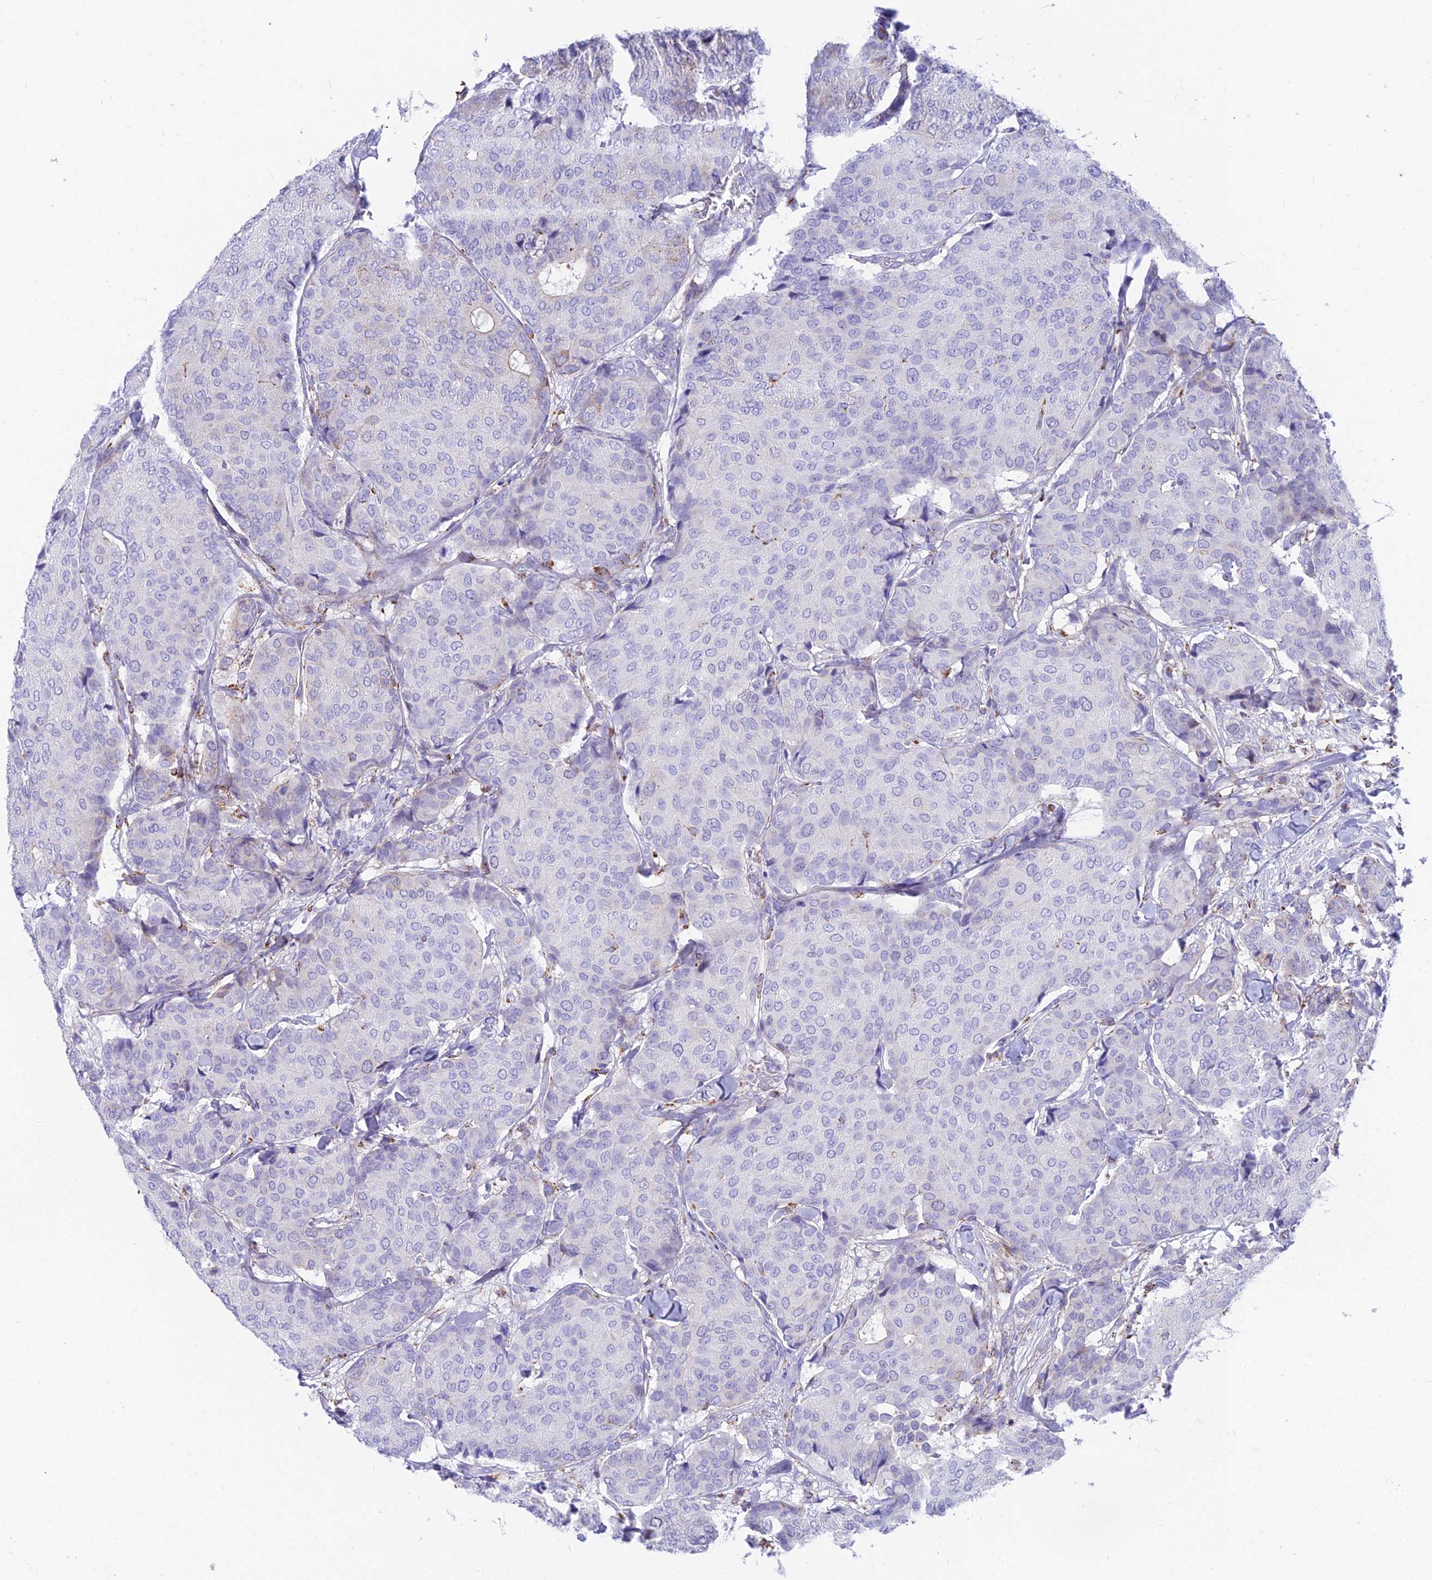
{"staining": {"intensity": "weak", "quantity": "<25%", "location": "cytoplasmic/membranous"}, "tissue": "breast cancer", "cell_type": "Tumor cells", "image_type": "cancer", "snomed": [{"axis": "morphology", "description": "Duct carcinoma"}, {"axis": "topography", "description": "Breast"}], "caption": "An immunohistochemistry image of breast cancer is shown. There is no staining in tumor cells of breast cancer. (Brightfield microscopy of DAB (3,3'-diaminobenzidine) immunohistochemistry (IHC) at high magnification).", "gene": "TIGD6", "patient": {"sex": "female", "age": 75}}